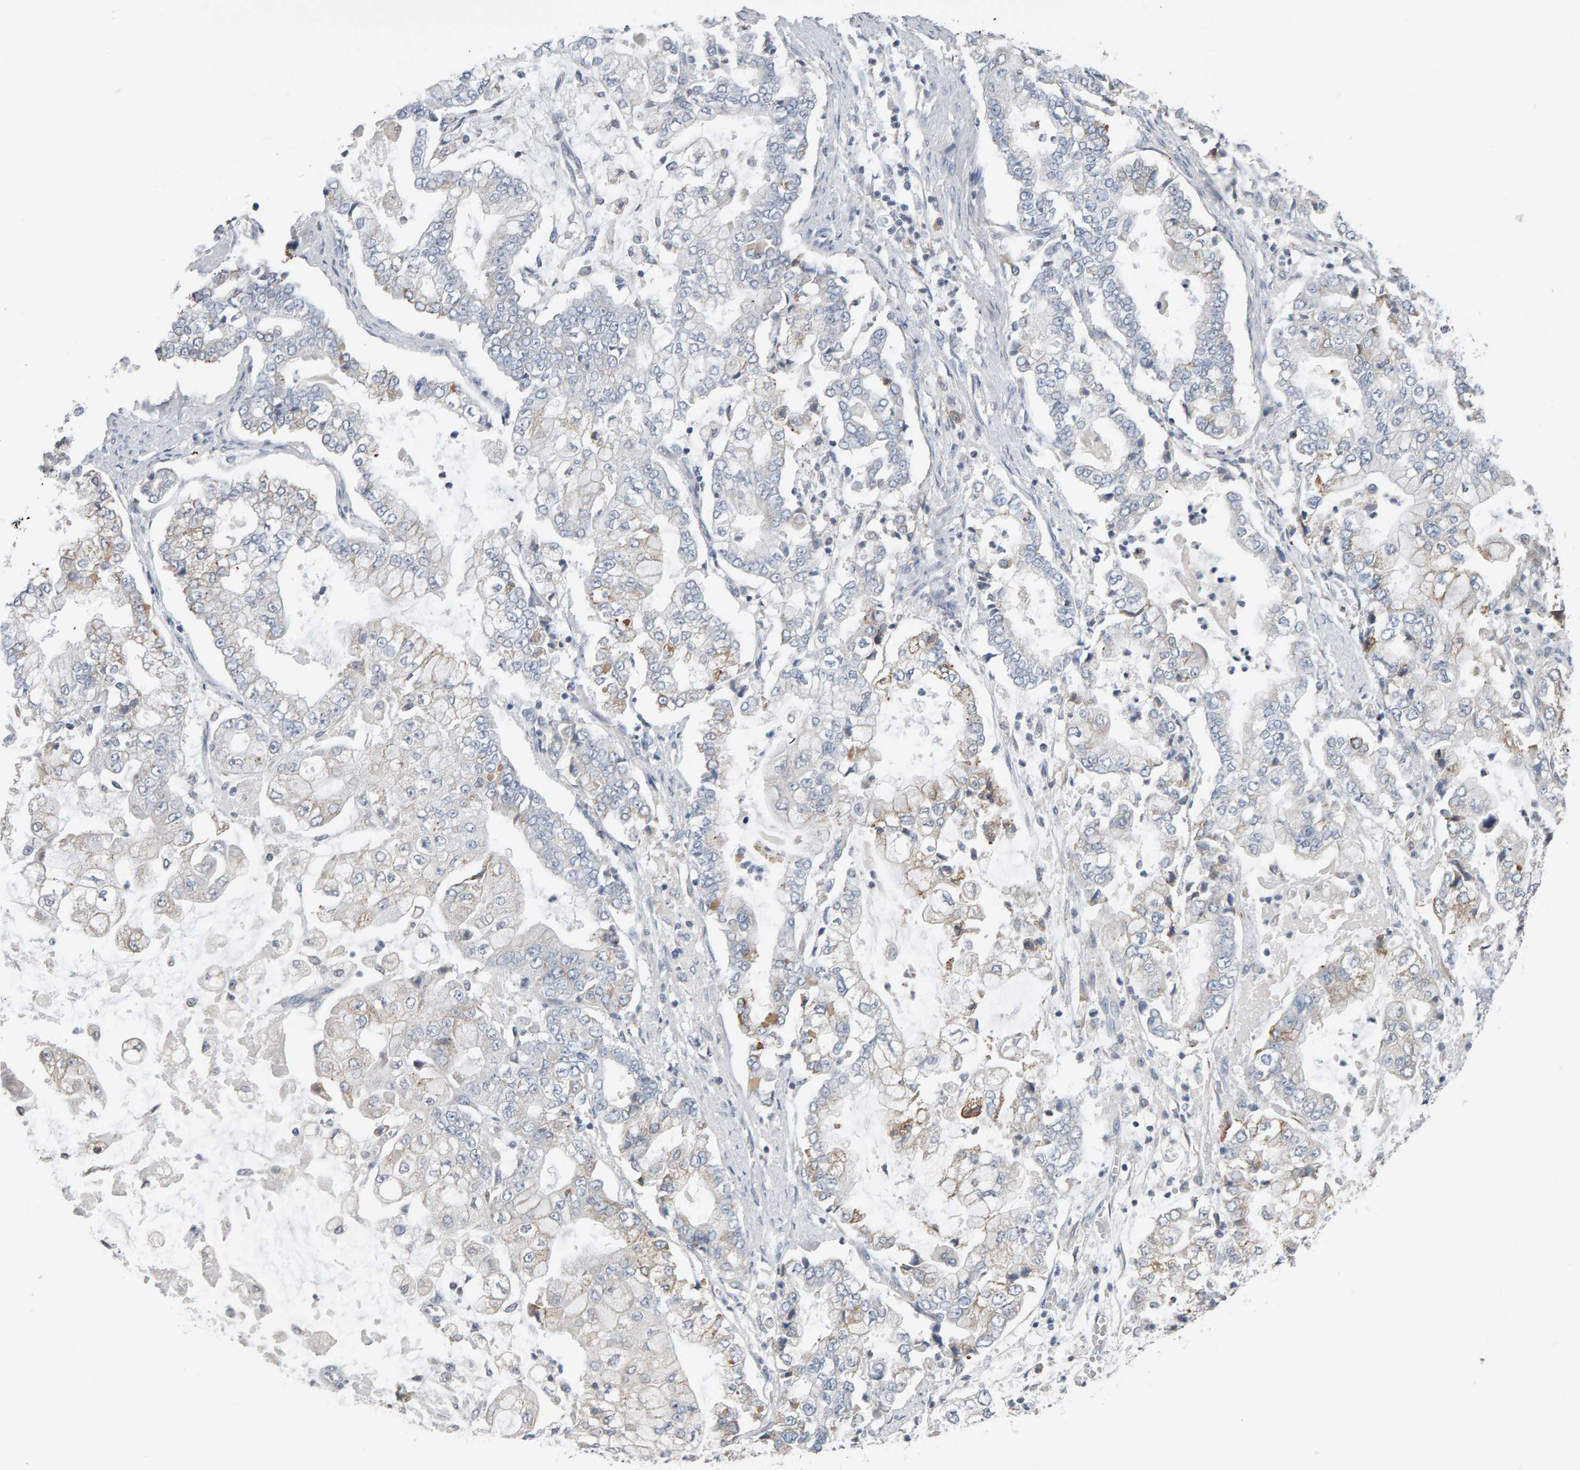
{"staining": {"intensity": "weak", "quantity": "25%-75%", "location": "cytoplasmic/membranous"}, "tissue": "stomach cancer", "cell_type": "Tumor cells", "image_type": "cancer", "snomed": [{"axis": "morphology", "description": "Adenocarcinoma, NOS"}, {"axis": "topography", "description": "Stomach"}], "caption": "Immunohistochemistry (IHC) image of human stomach cancer (adenocarcinoma) stained for a protein (brown), which reveals low levels of weak cytoplasmic/membranous staining in approximately 25%-75% of tumor cells.", "gene": "ADHFE1", "patient": {"sex": "male", "age": 76}}